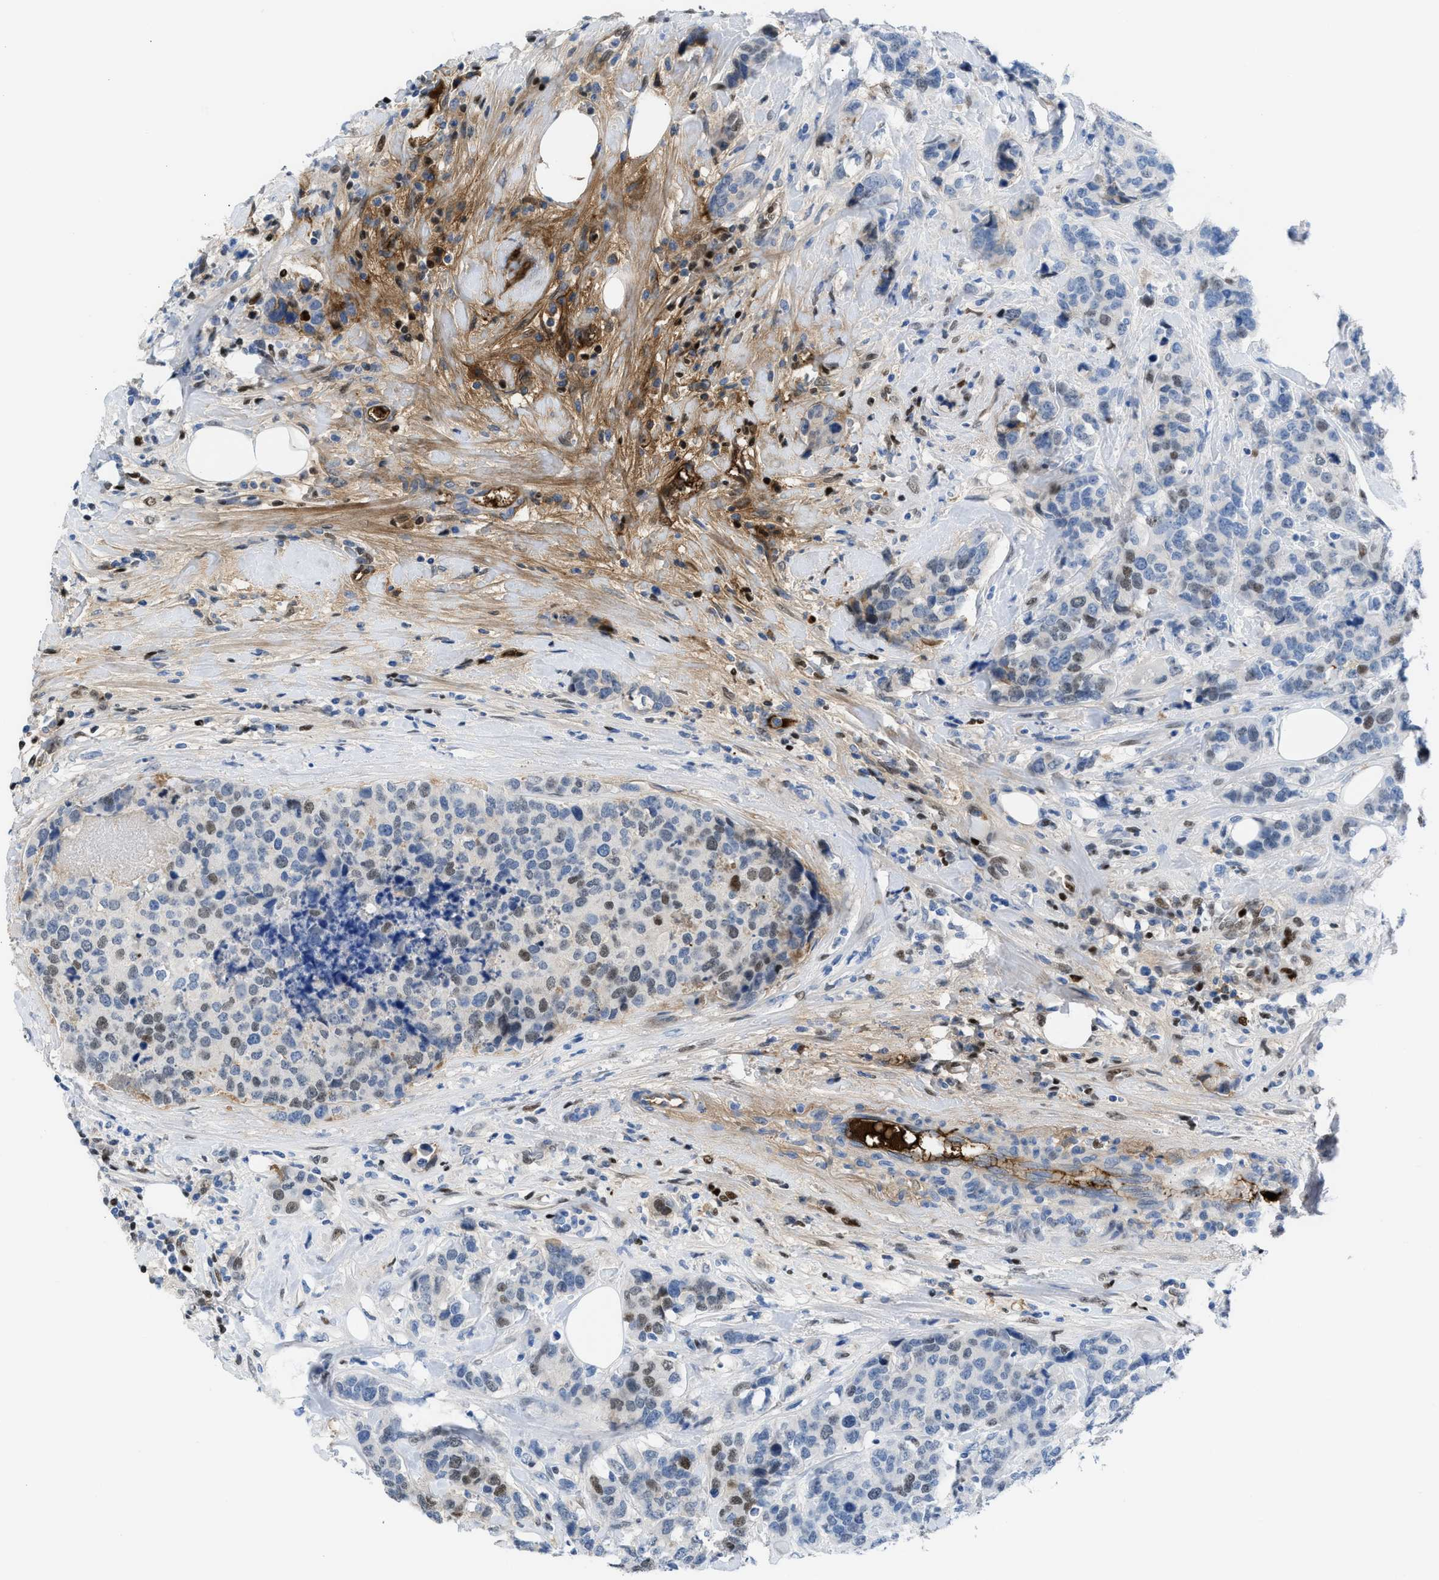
{"staining": {"intensity": "moderate", "quantity": "<25%", "location": "nuclear"}, "tissue": "breast cancer", "cell_type": "Tumor cells", "image_type": "cancer", "snomed": [{"axis": "morphology", "description": "Lobular carcinoma"}, {"axis": "topography", "description": "Breast"}], "caption": "DAB immunohistochemical staining of breast cancer (lobular carcinoma) demonstrates moderate nuclear protein expression in about <25% of tumor cells. (DAB IHC, brown staining for protein, blue staining for nuclei).", "gene": "LEF1", "patient": {"sex": "female", "age": 59}}